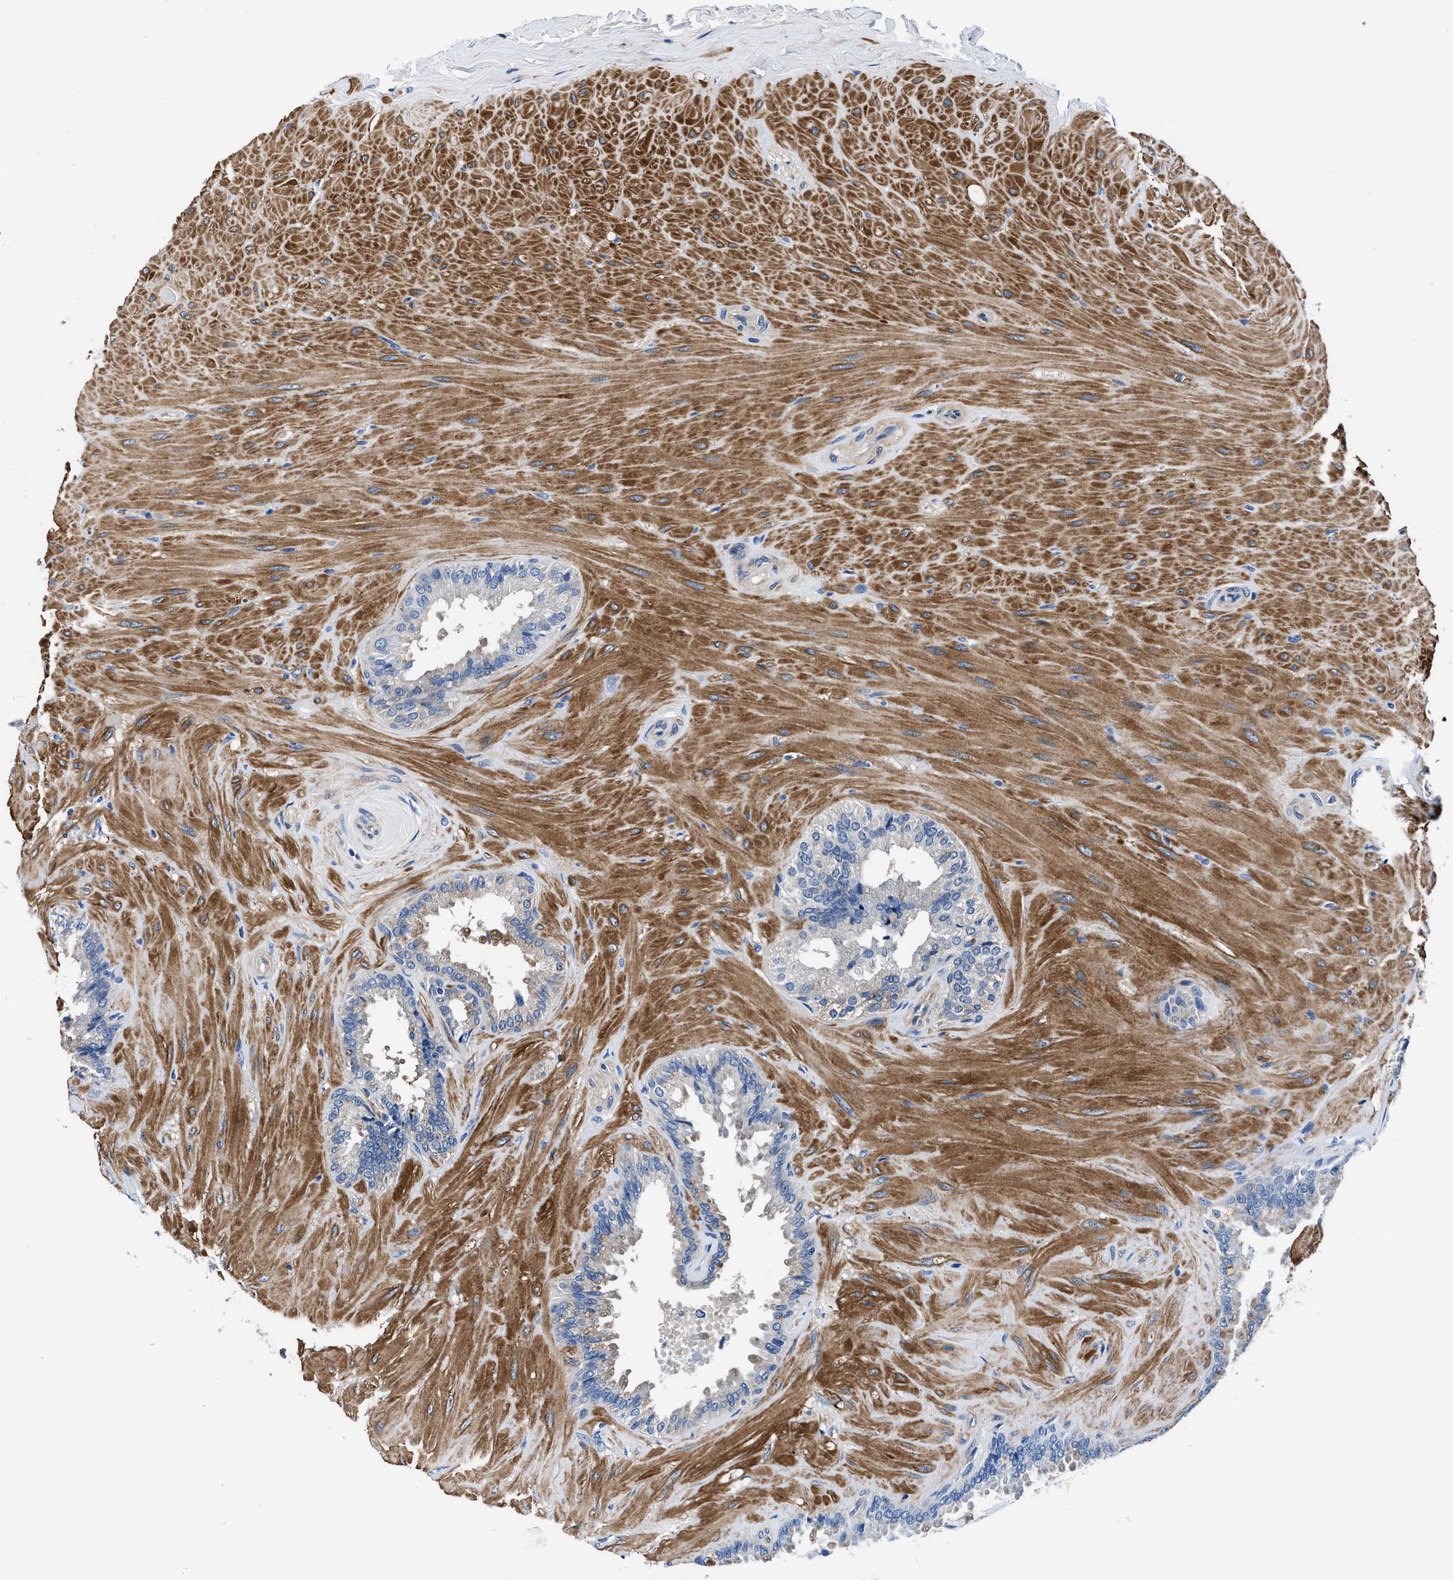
{"staining": {"intensity": "moderate", "quantity": "25%-75%", "location": "cytoplasmic/membranous"}, "tissue": "seminal vesicle", "cell_type": "Glandular cells", "image_type": "normal", "snomed": [{"axis": "morphology", "description": "Normal tissue, NOS"}, {"axis": "topography", "description": "Seminal veicle"}], "caption": "Protein positivity by IHC displays moderate cytoplasmic/membranous staining in about 25%-75% of glandular cells in normal seminal vesicle.", "gene": "NEU1", "patient": {"sex": "male", "age": 46}}